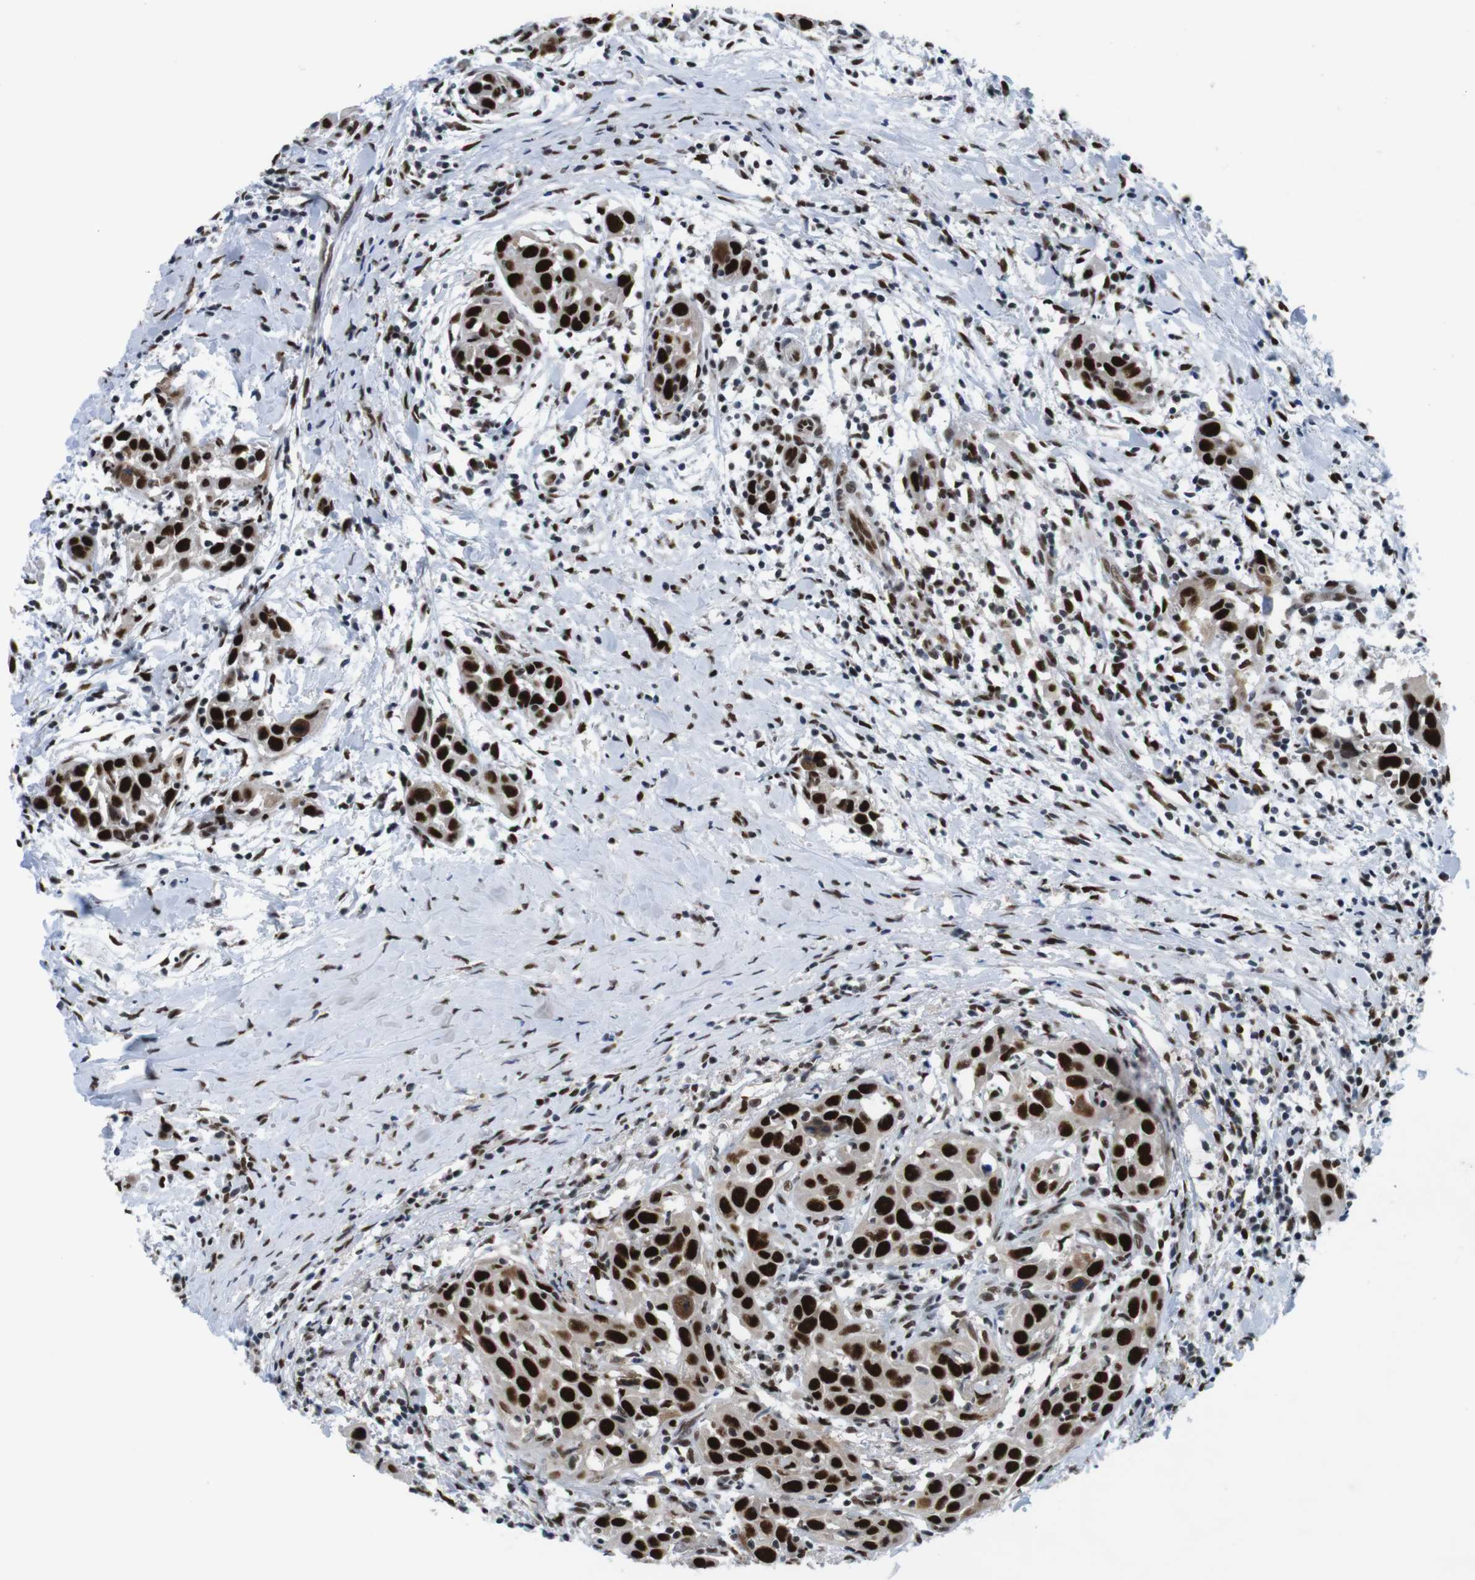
{"staining": {"intensity": "strong", "quantity": ">75%", "location": "nuclear"}, "tissue": "head and neck cancer", "cell_type": "Tumor cells", "image_type": "cancer", "snomed": [{"axis": "morphology", "description": "Squamous cell carcinoma, NOS"}, {"axis": "topography", "description": "Oral tissue"}, {"axis": "topography", "description": "Head-Neck"}], "caption": "A histopathology image of human head and neck cancer (squamous cell carcinoma) stained for a protein demonstrates strong nuclear brown staining in tumor cells. (brown staining indicates protein expression, while blue staining denotes nuclei).", "gene": "PSME3", "patient": {"sex": "female", "age": 50}}